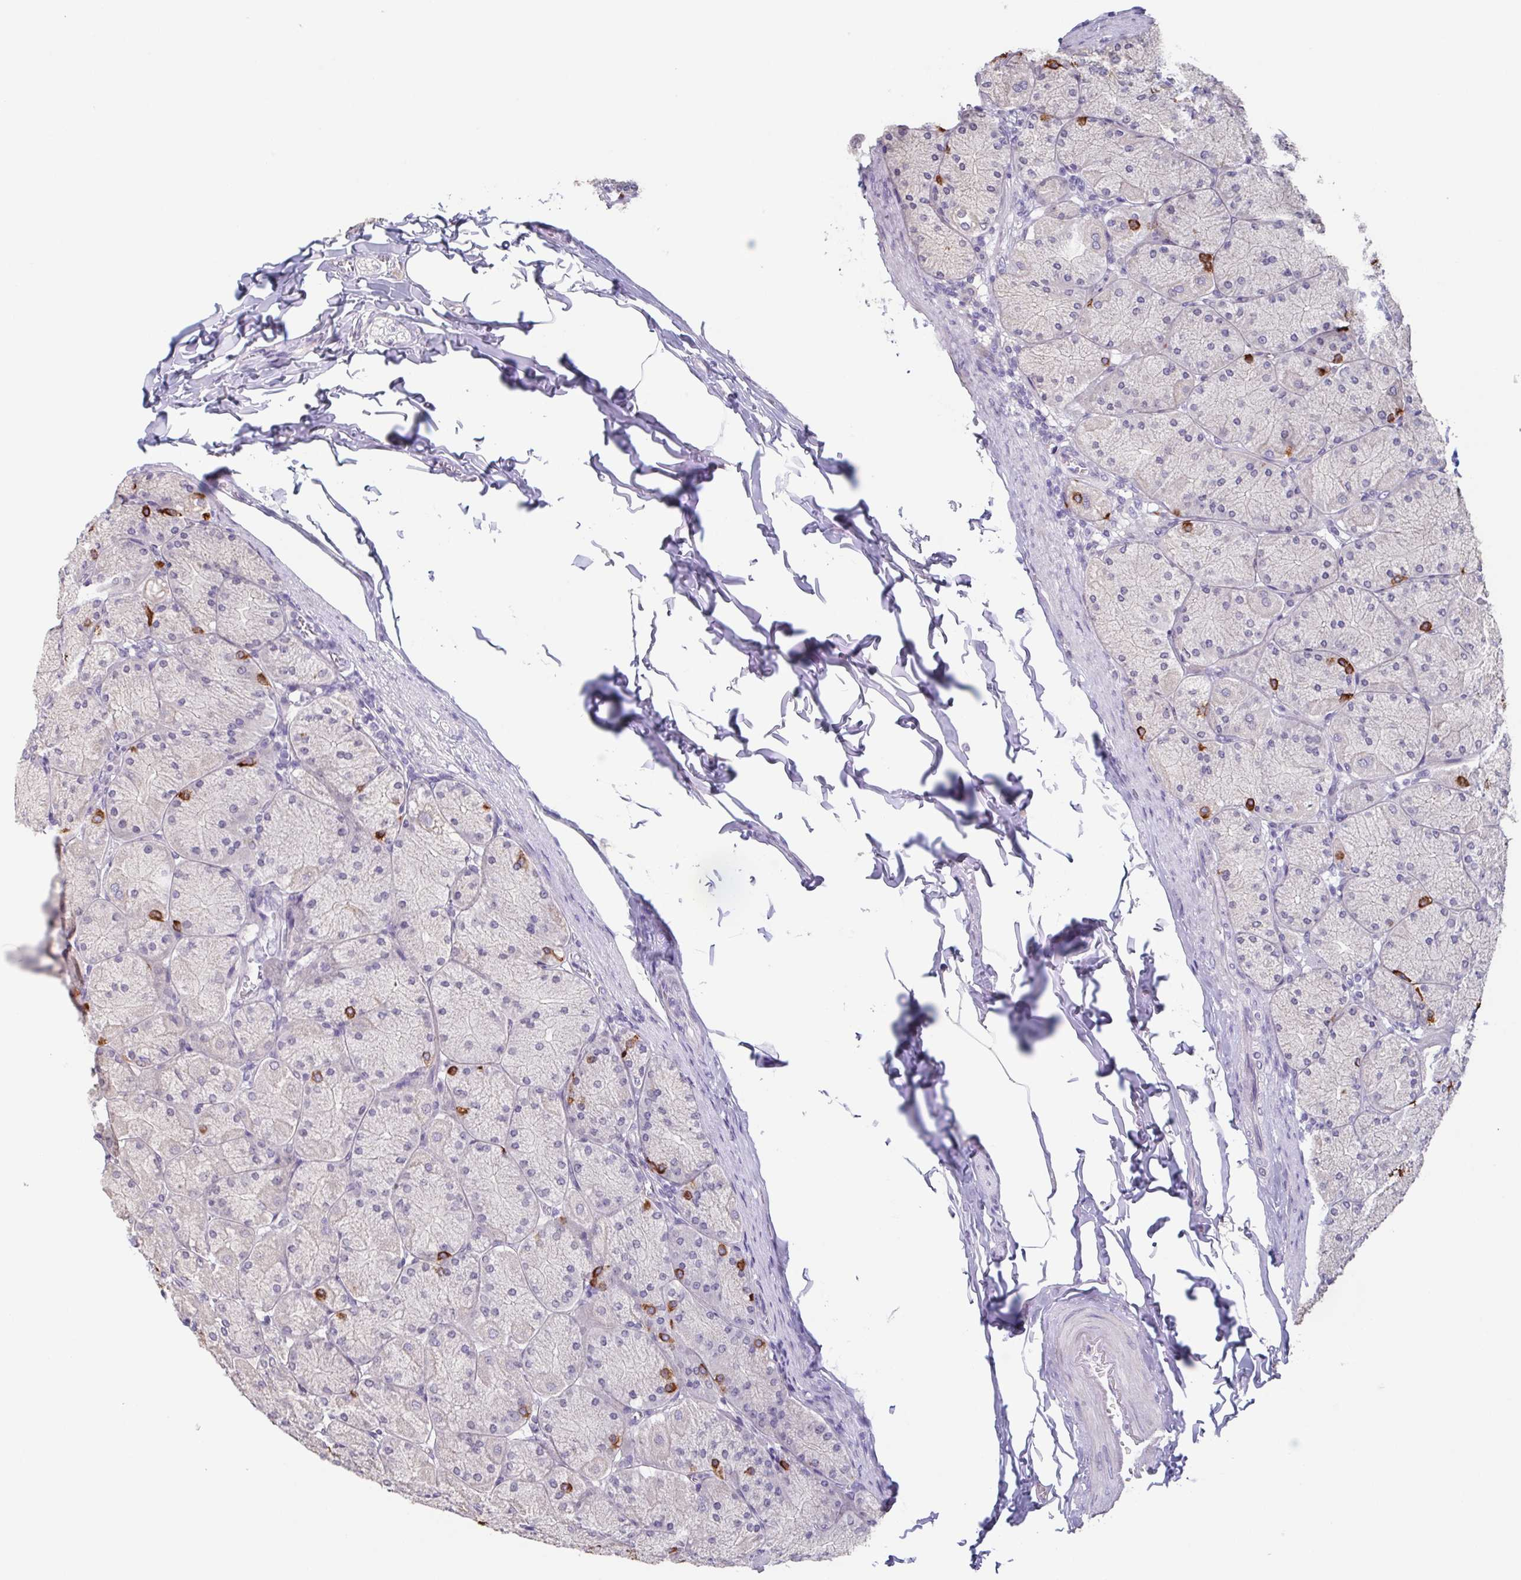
{"staining": {"intensity": "strong", "quantity": "<25%", "location": "cytoplasmic/membranous"}, "tissue": "stomach", "cell_type": "Glandular cells", "image_type": "normal", "snomed": [{"axis": "morphology", "description": "Normal tissue, NOS"}, {"axis": "topography", "description": "Stomach, upper"}], "caption": "High-magnification brightfield microscopy of benign stomach stained with DAB (3,3'-diaminobenzidine) (brown) and counterstained with hematoxylin (blue). glandular cells exhibit strong cytoplasmic/membranous staining is appreciated in about<25% of cells. (DAB (3,3'-diaminobenzidine) = brown stain, brightfield microscopy at high magnification).", "gene": "GHRL", "patient": {"sex": "female", "age": 56}}